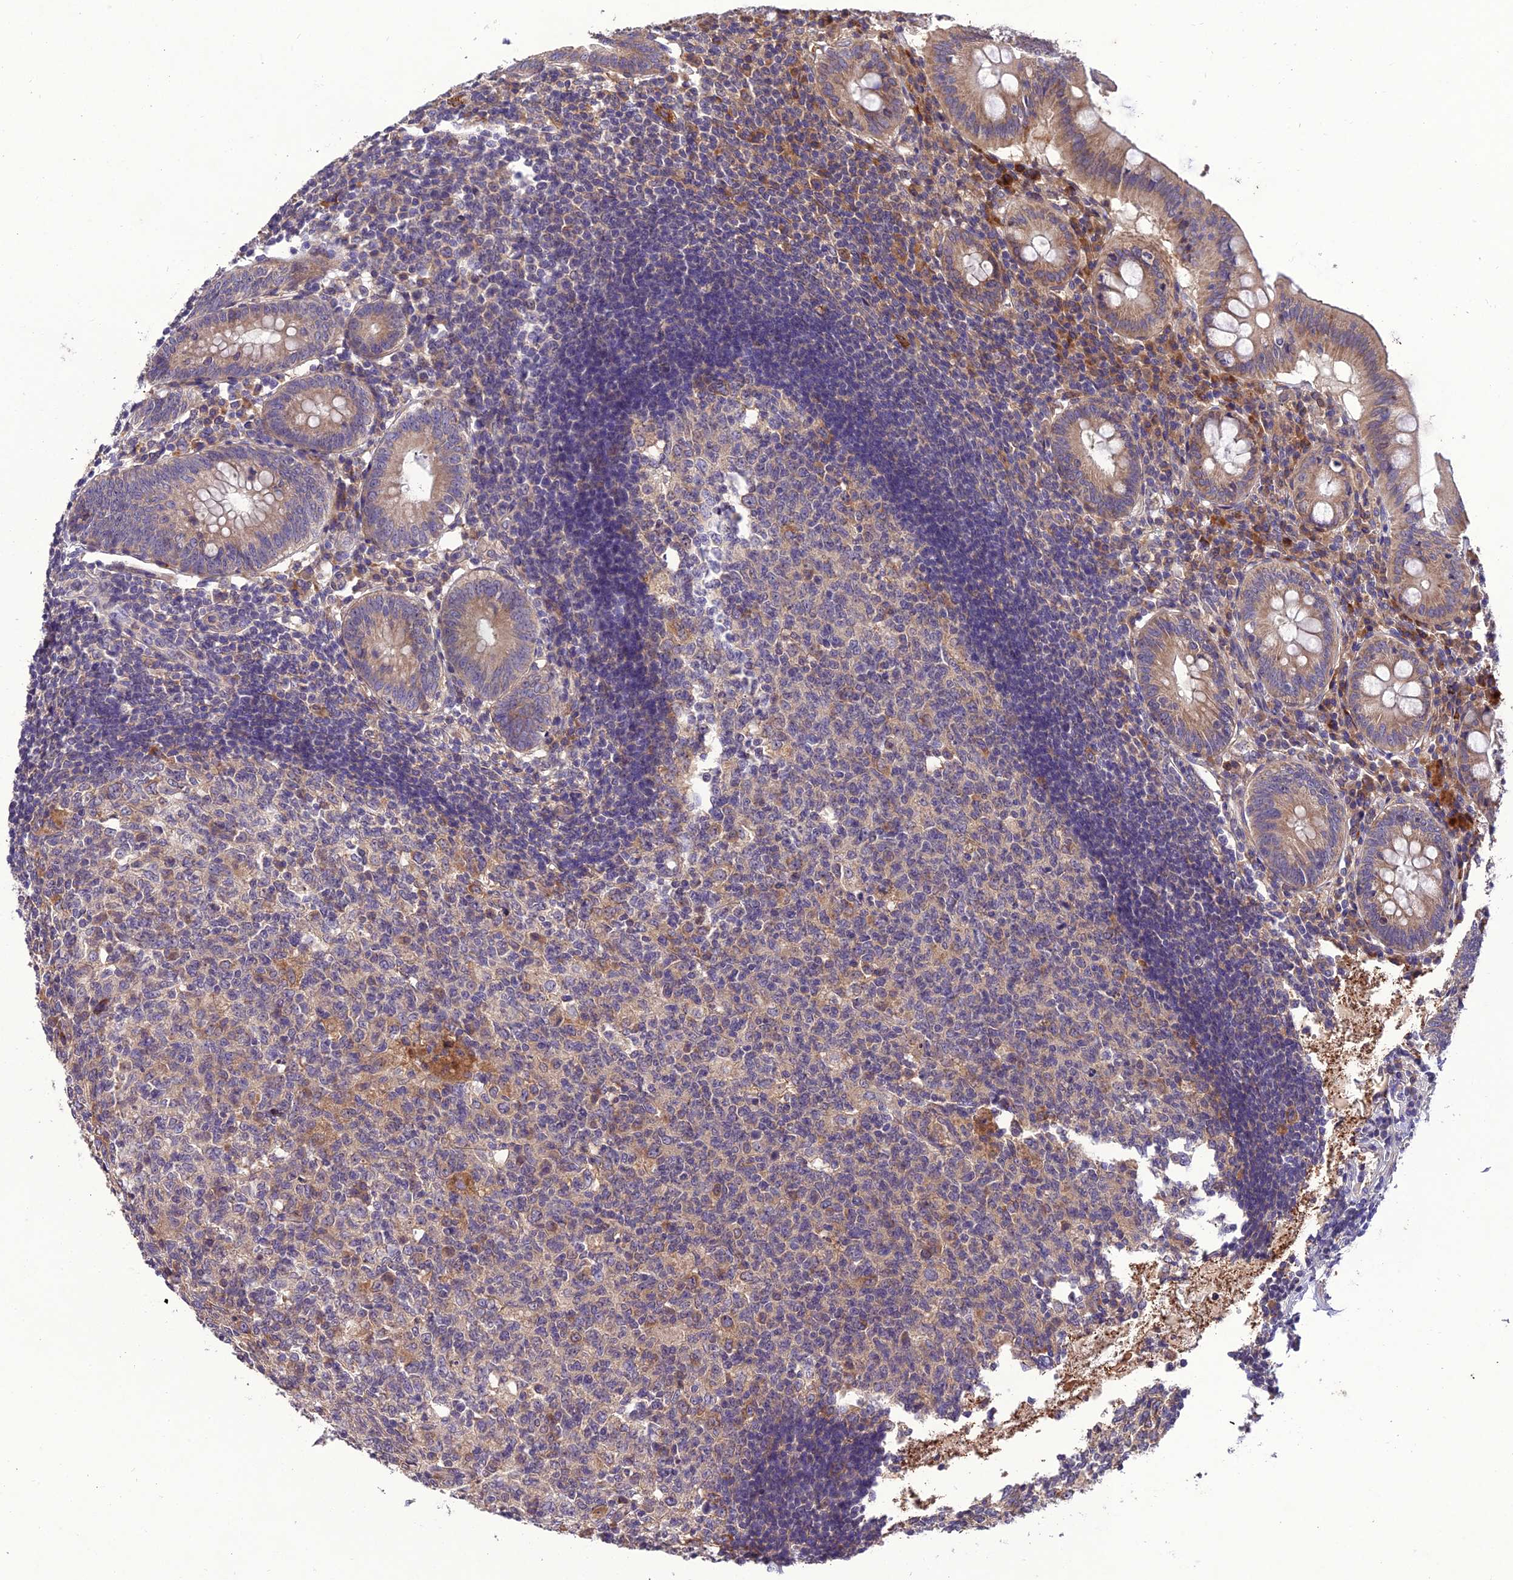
{"staining": {"intensity": "moderate", "quantity": "25%-75%", "location": "cytoplasmic/membranous"}, "tissue": "appendix", "cell_type": "Glandular cells", "image_type": "normal", "snomed": [{"axis": "morphology", "description": "Normal tissue, NOS"}, {"axis": "topography", "description": "Appendix"}], "caption": "Appendix stained for a protein (brown) exhibits moderate cytoplasmic/membranous positive expression in about 25%-75% of glandular cells.", "gene": "CENPL", "patient": {"sex": "female", "age": 54}}